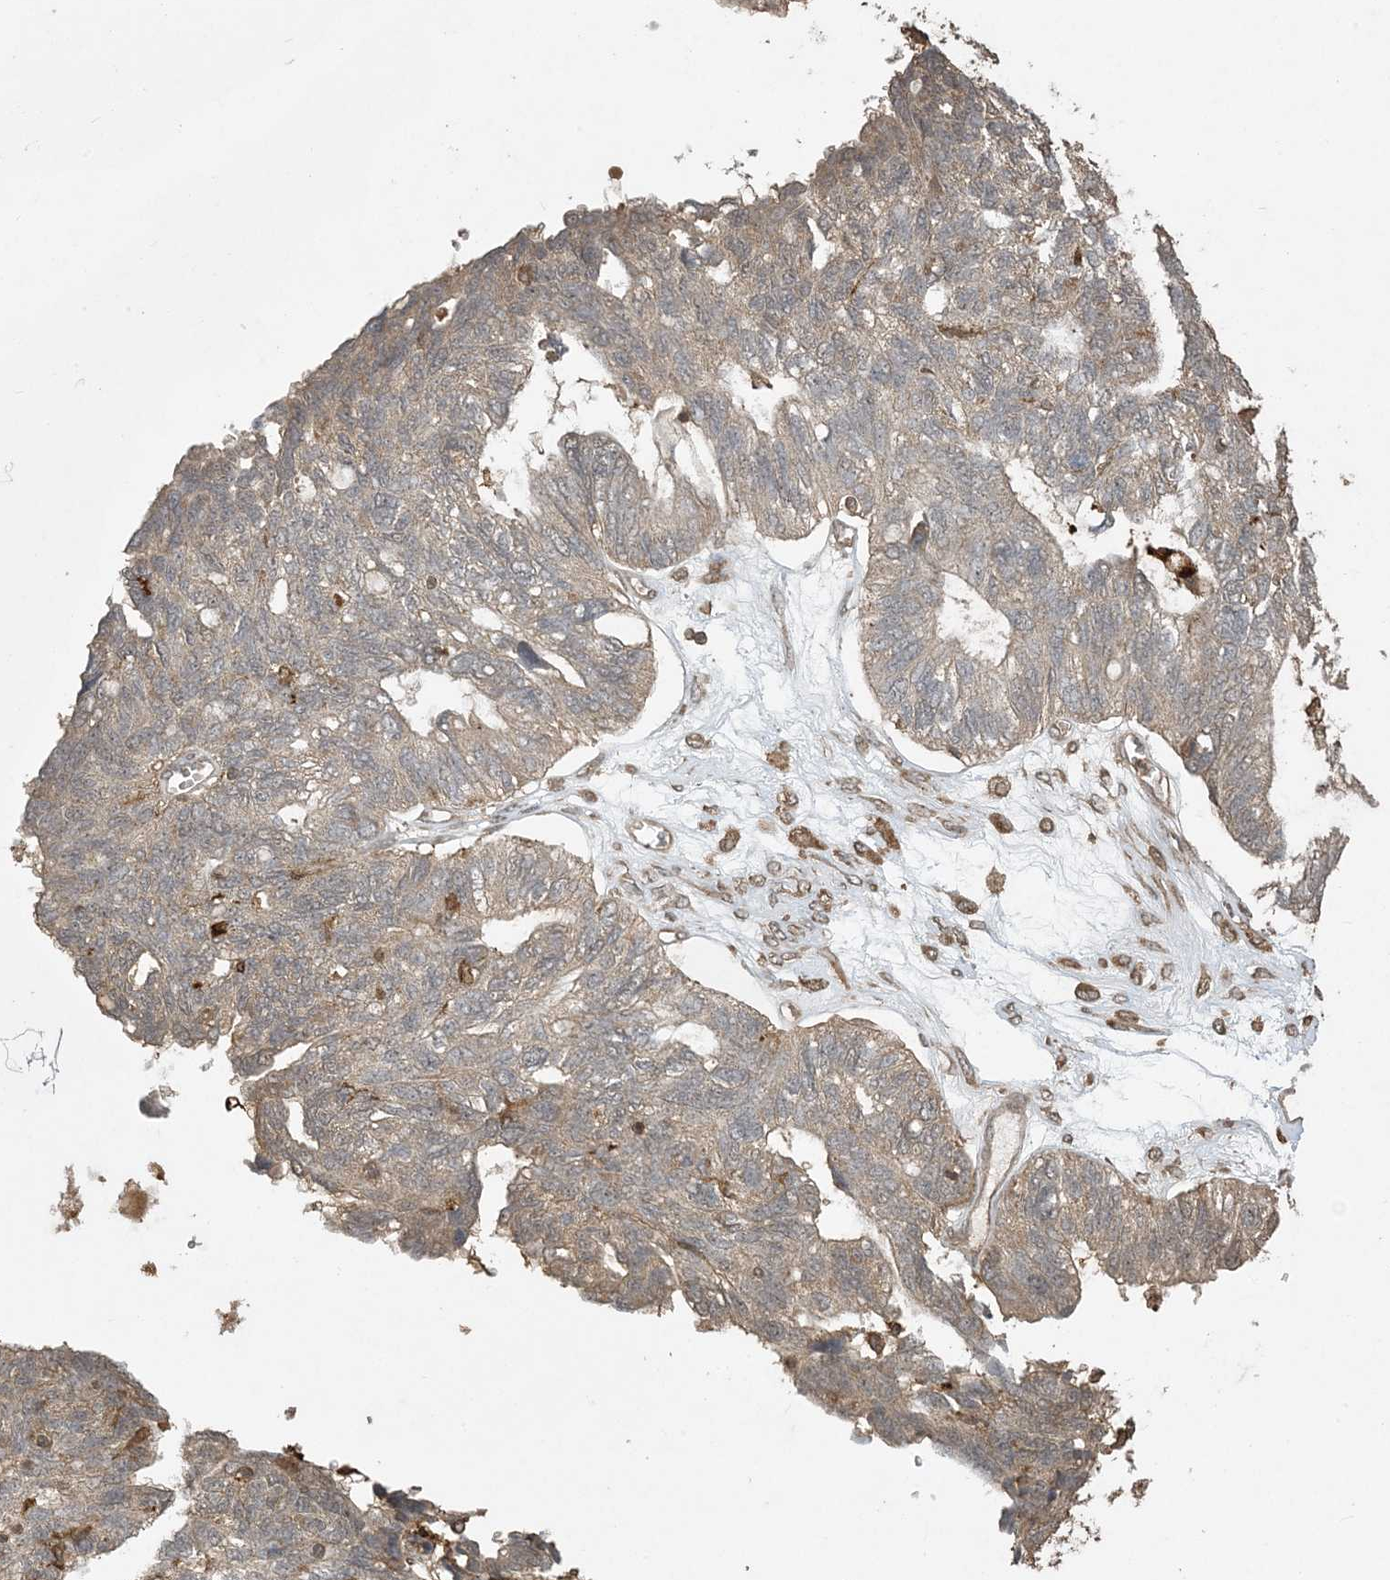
{"staining": {"intensity": "weak", "quantity": "25%-75%", "location": "cytoplasmic/membranous"}, "tissue": "ovarian cancer", "cell_type": "Tumor cells", "image_type": "cancer", "snomed": [{"axis": "morphology", "description": "Cystadenocarcinoma, serous, NOS"}, {"axis": "topography", "description": "Ovary"}], "caption": "Tumor cells display low levels of weak cytoplasmic/membranous positivity in approximately 25%-75% of cells in human ovarian cancer (serous cystadenocarcinoma). The protein is stained brown, and the nuclei are stained in blue (DAB IHC with brightfield microscopy, high magnification).", "gene": "EFCAB8", "patient": {"sex": "female", "age": 79}}